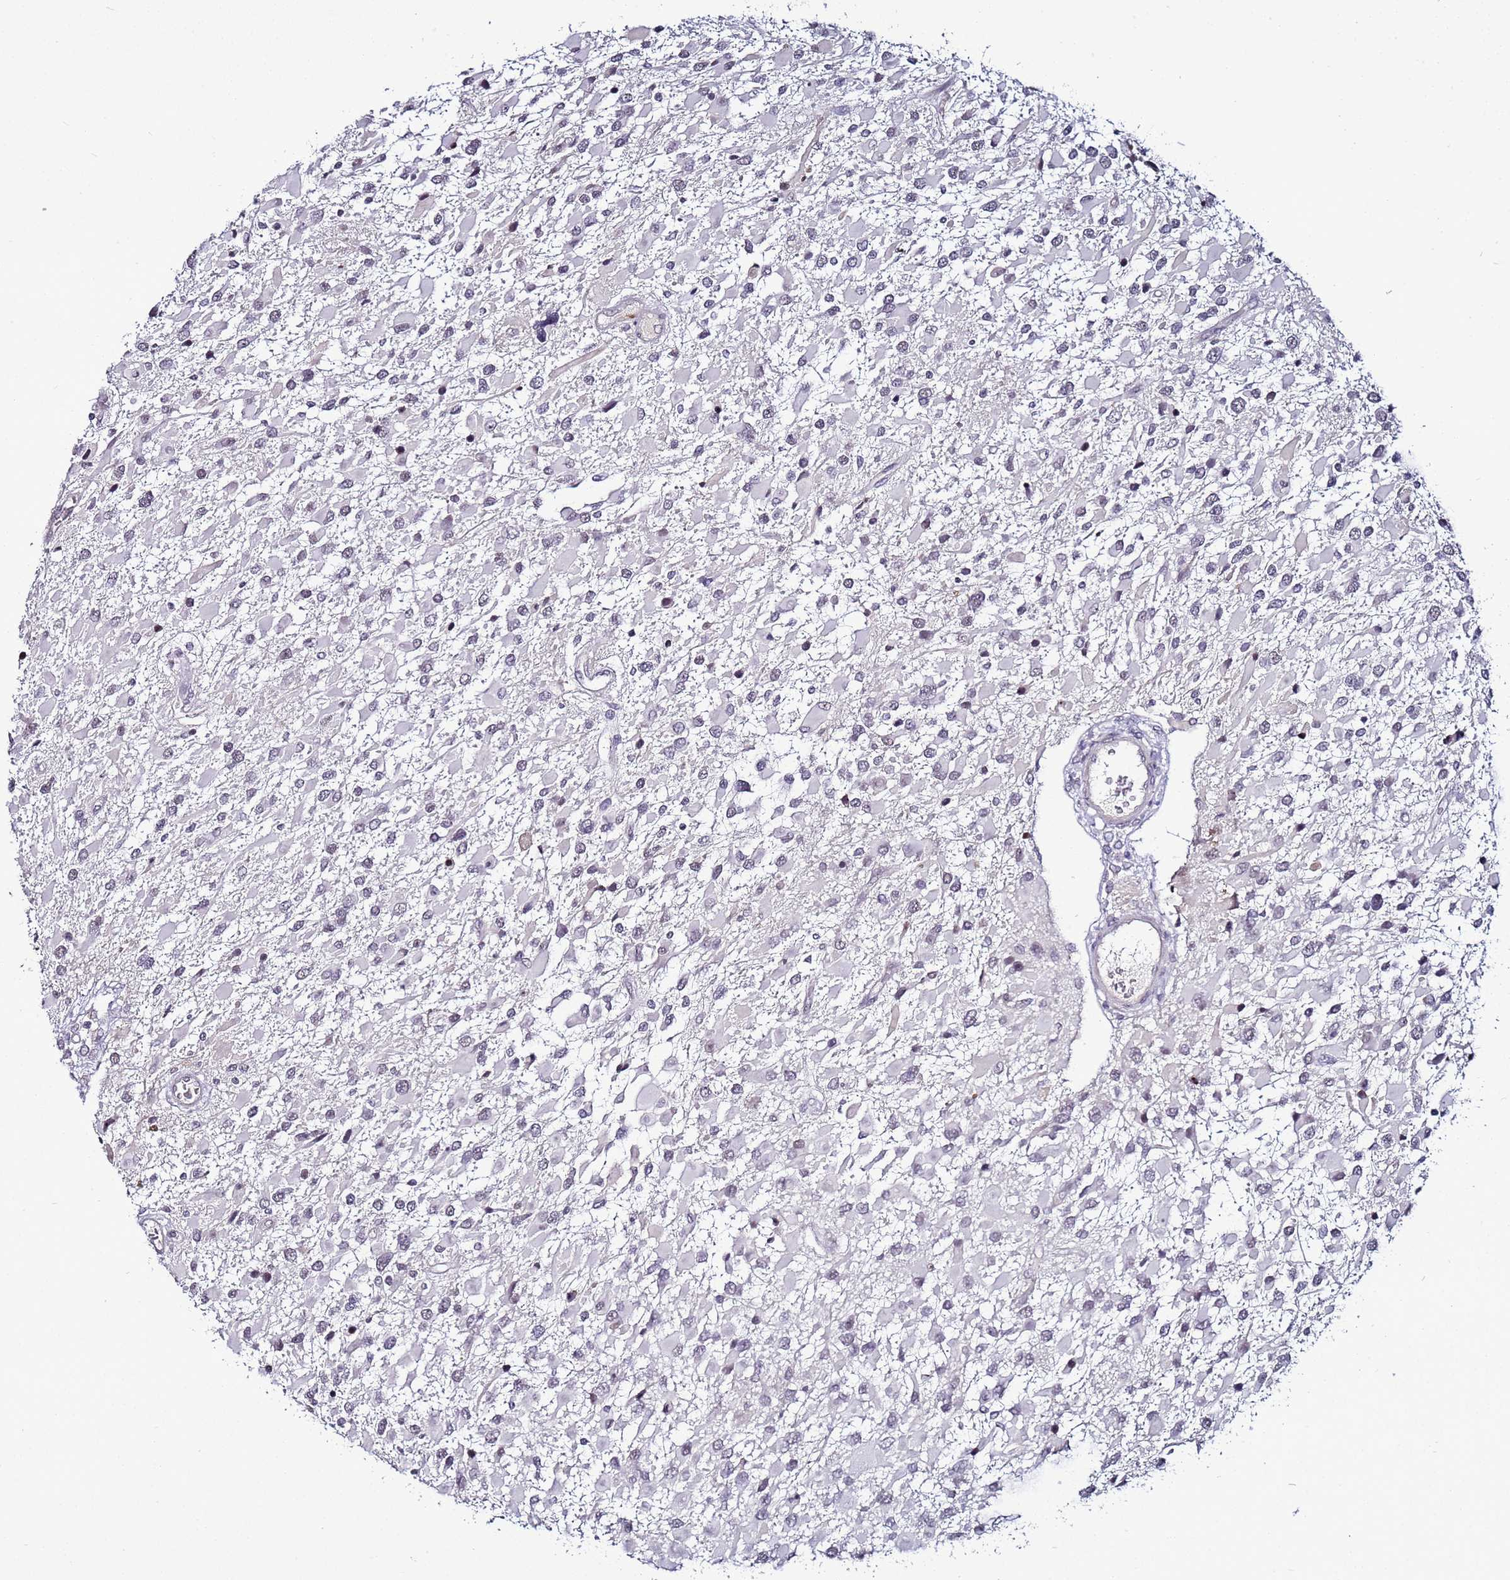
{"staining": {"intensity": "negative", "quantity": "none", "location": "none"}, "tissue": "glioma", "cell_type": "Tumor cells", "image_type": "cancer", "snomed": [{"axis": "morphology", "description": "Glioma, malignant, High grade"}, {"axis": "topography", "description": "Brain"}], "caption": "This is an immunohistochemistry histopathology image of human malignant high-grade glioma. There is no positivity in tumor cells.", "gene": "PSMA7", "patient": {"sex": "male", "age": 53}}